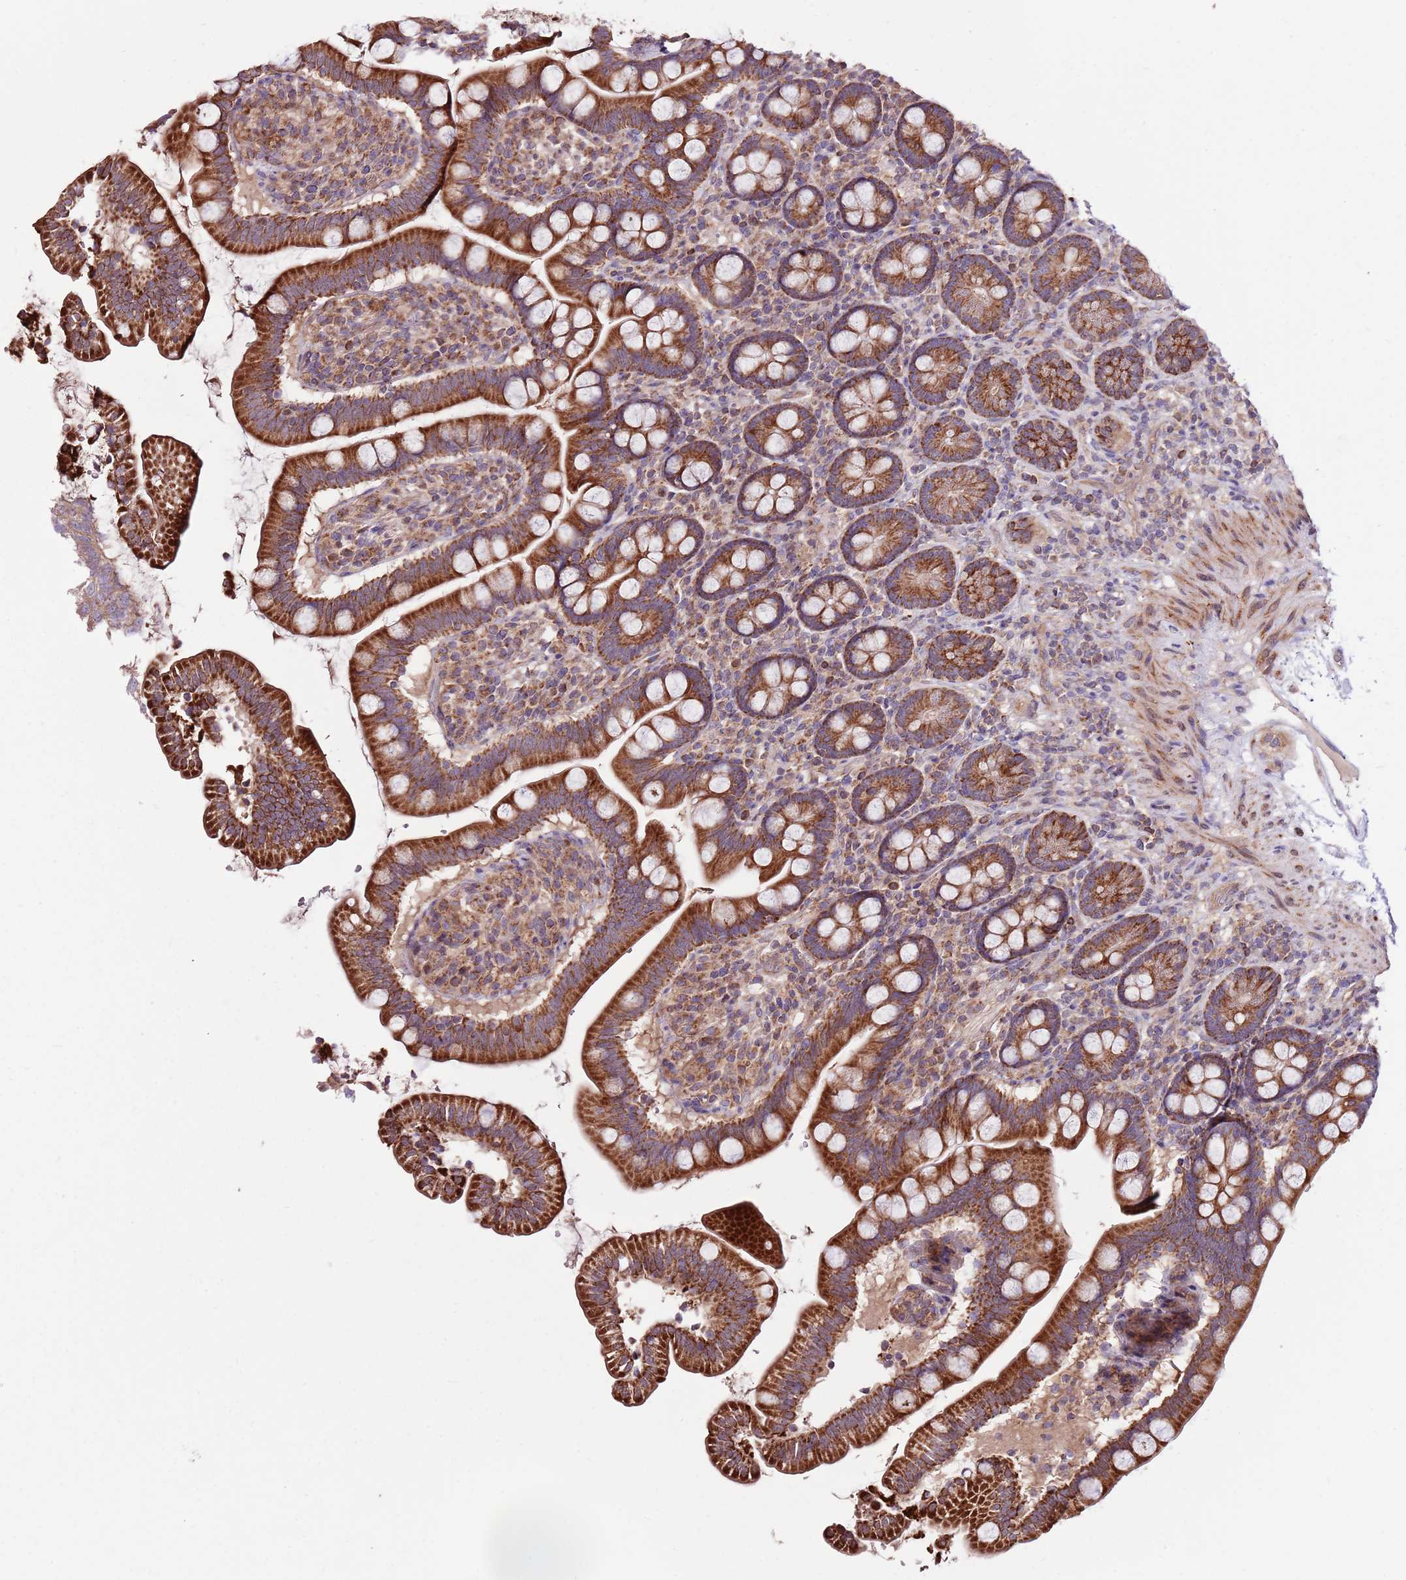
{"staining": {"intensity": "strong", "quantity": ">75%", "location": "cytoplasmic/membranous"}, "tissue": "small intestine", "cell_type": "Glandular cells", "image_type": "normal", "snomed": [{"axis": "morphology", "description": "Normal tissue, NOS"}, {"axis": "topography", "description": "Small intestine"}], "caption": "Small intestine stained with DAB immunohistochemistry demonstrates high levels of strong cytoplasmic/membranous staining in about >75% of glandular cells. (brown staining indicates protein expression, while blue staining denotes nuclei).", "gene": "SMG1", "patient": {"sex": "female", "age": 64}}